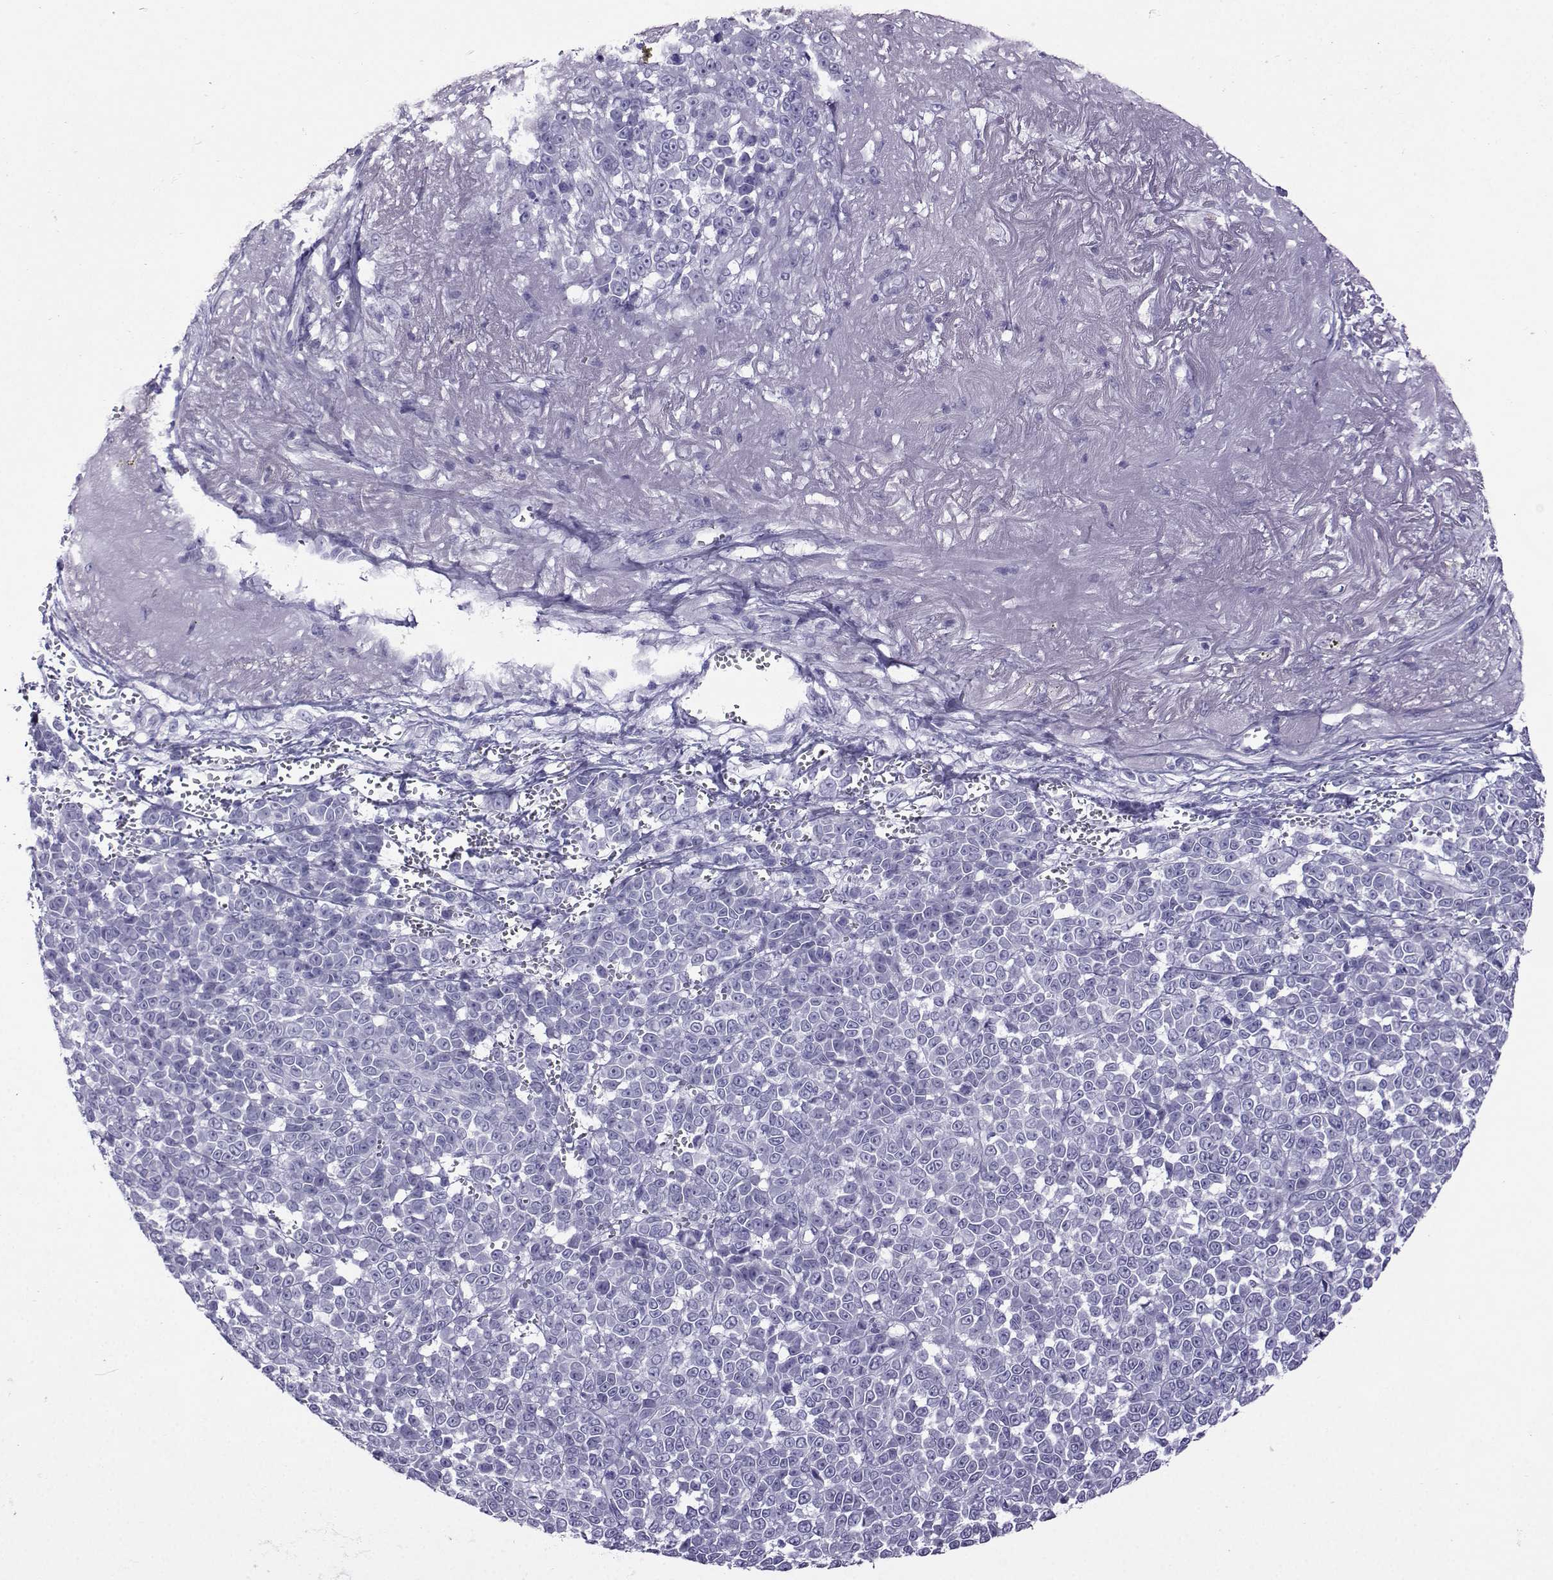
{"staining": {"intensity": "negative", "quantity": "none", "location": "none"}, "tissue": "melanoma", "cell_type": "Tumor cells", "image_type": "cancer", "snomed": [{"axis": "morphology", "description": "Malignant melanoma, NOS"}, {"axis": "topography", "description": "Skin"}], "caption": "This is a image of immunohistochemistry (IHC) staining of melanoma, which shows no positivity in tumor cells. (DAB (3,3'-diaminobenzidine) immunohistochemistry, high magnification).", "gene": "CRYBB1", "patient": {"sex": "female", "age": 95}}